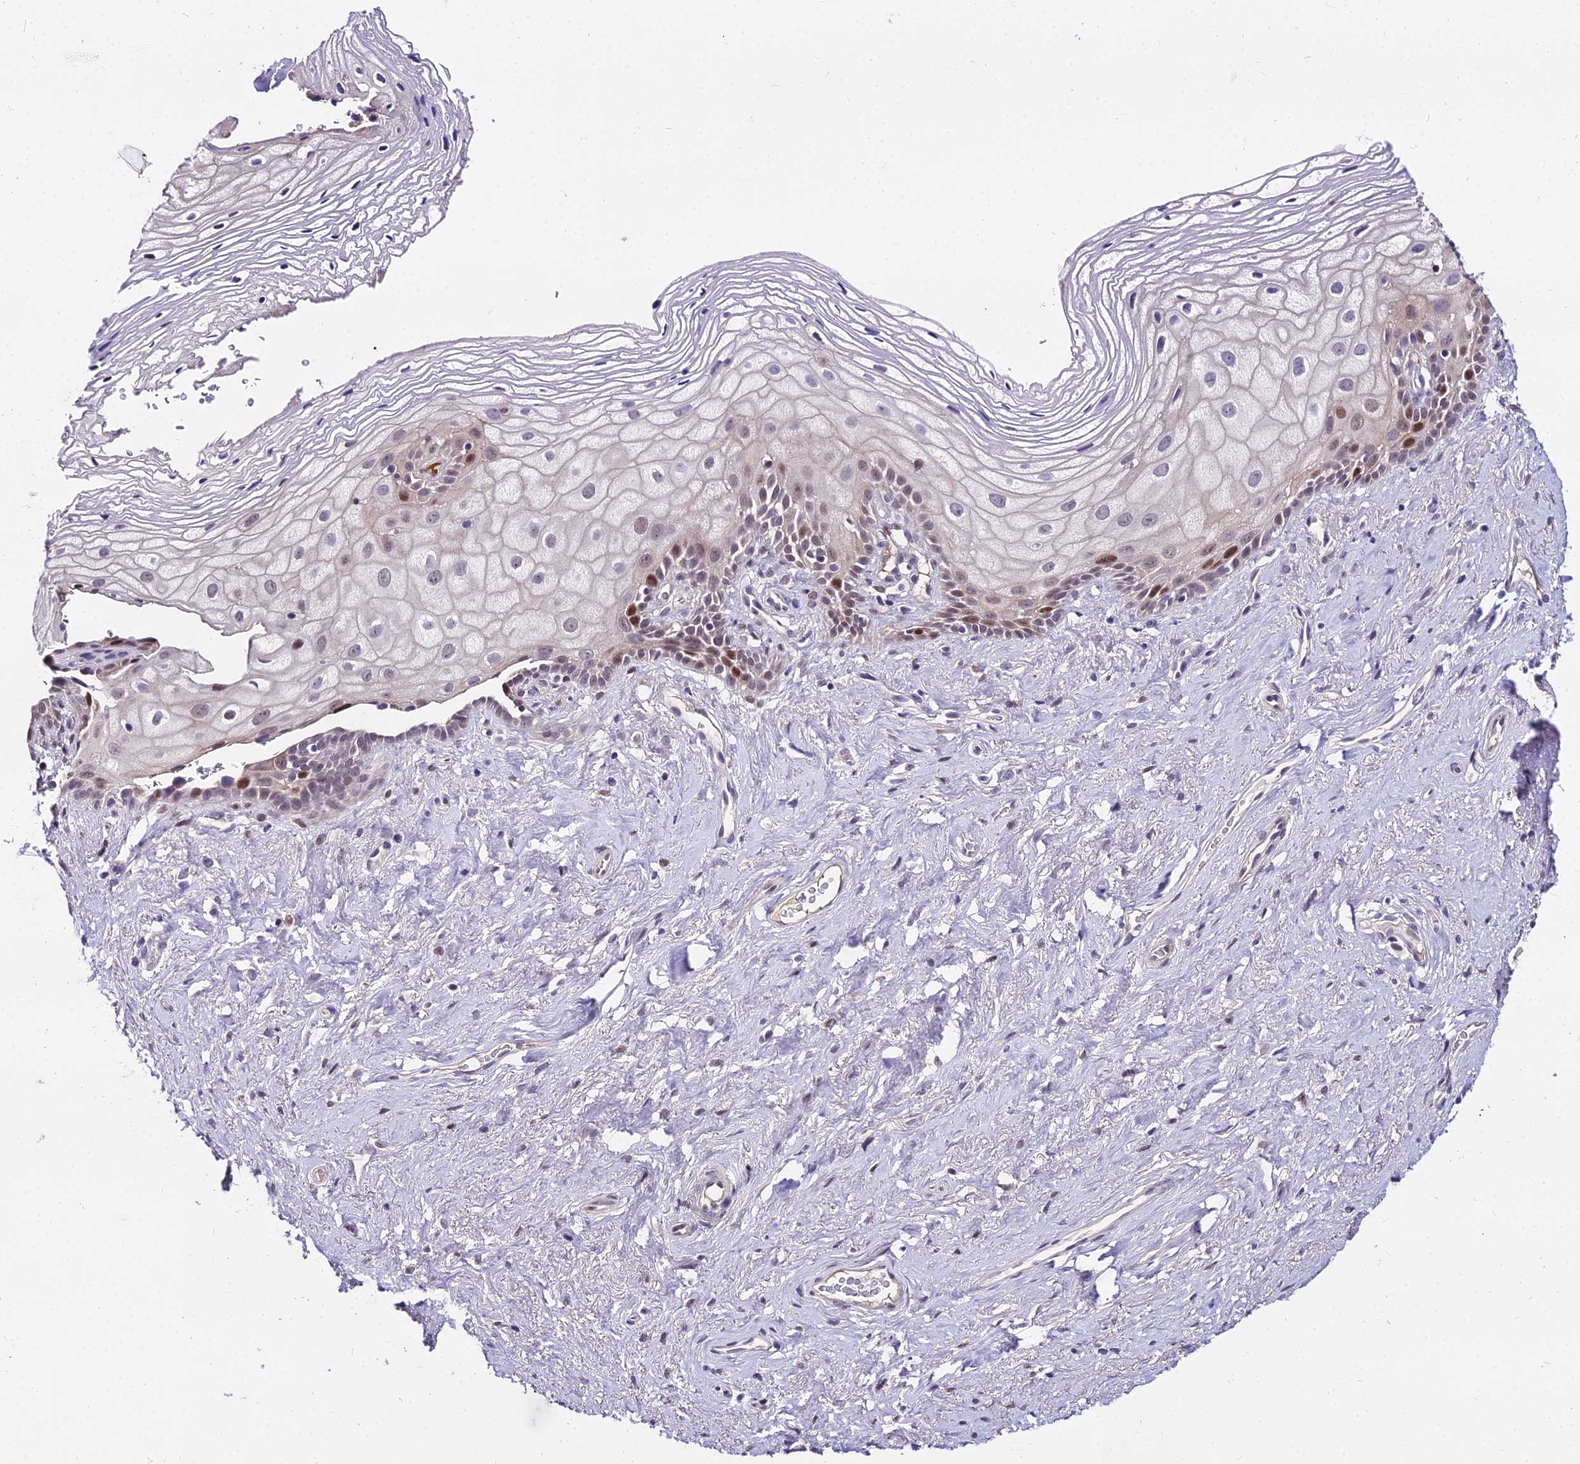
{"staining": {"intensity": "strong", "quantity": "<25%", "location": "nuclear"}, "tissue": "vagina", "cell_type": "Squamous epithelial cells", "image_type": "normal", "snomed": [{"axis": "morphology", "description": "Normal tissue, NOS"}, {"axis": "morphology", "description": "Adenocarcinoma, NOS"}, {"axis": "topography", "description": "Rectum"}, {"axis": "topography", "description": "Vagina"}], "caption": "IHC (DAB (3,3'-diaminobenzidine)) staining of unremarkable vagina shows strong nuclear protein positivity in approximately <25% of squamous epithelial cells.", "gene": "TRIML2", "patient": {"sex": "female", "age": 71}}